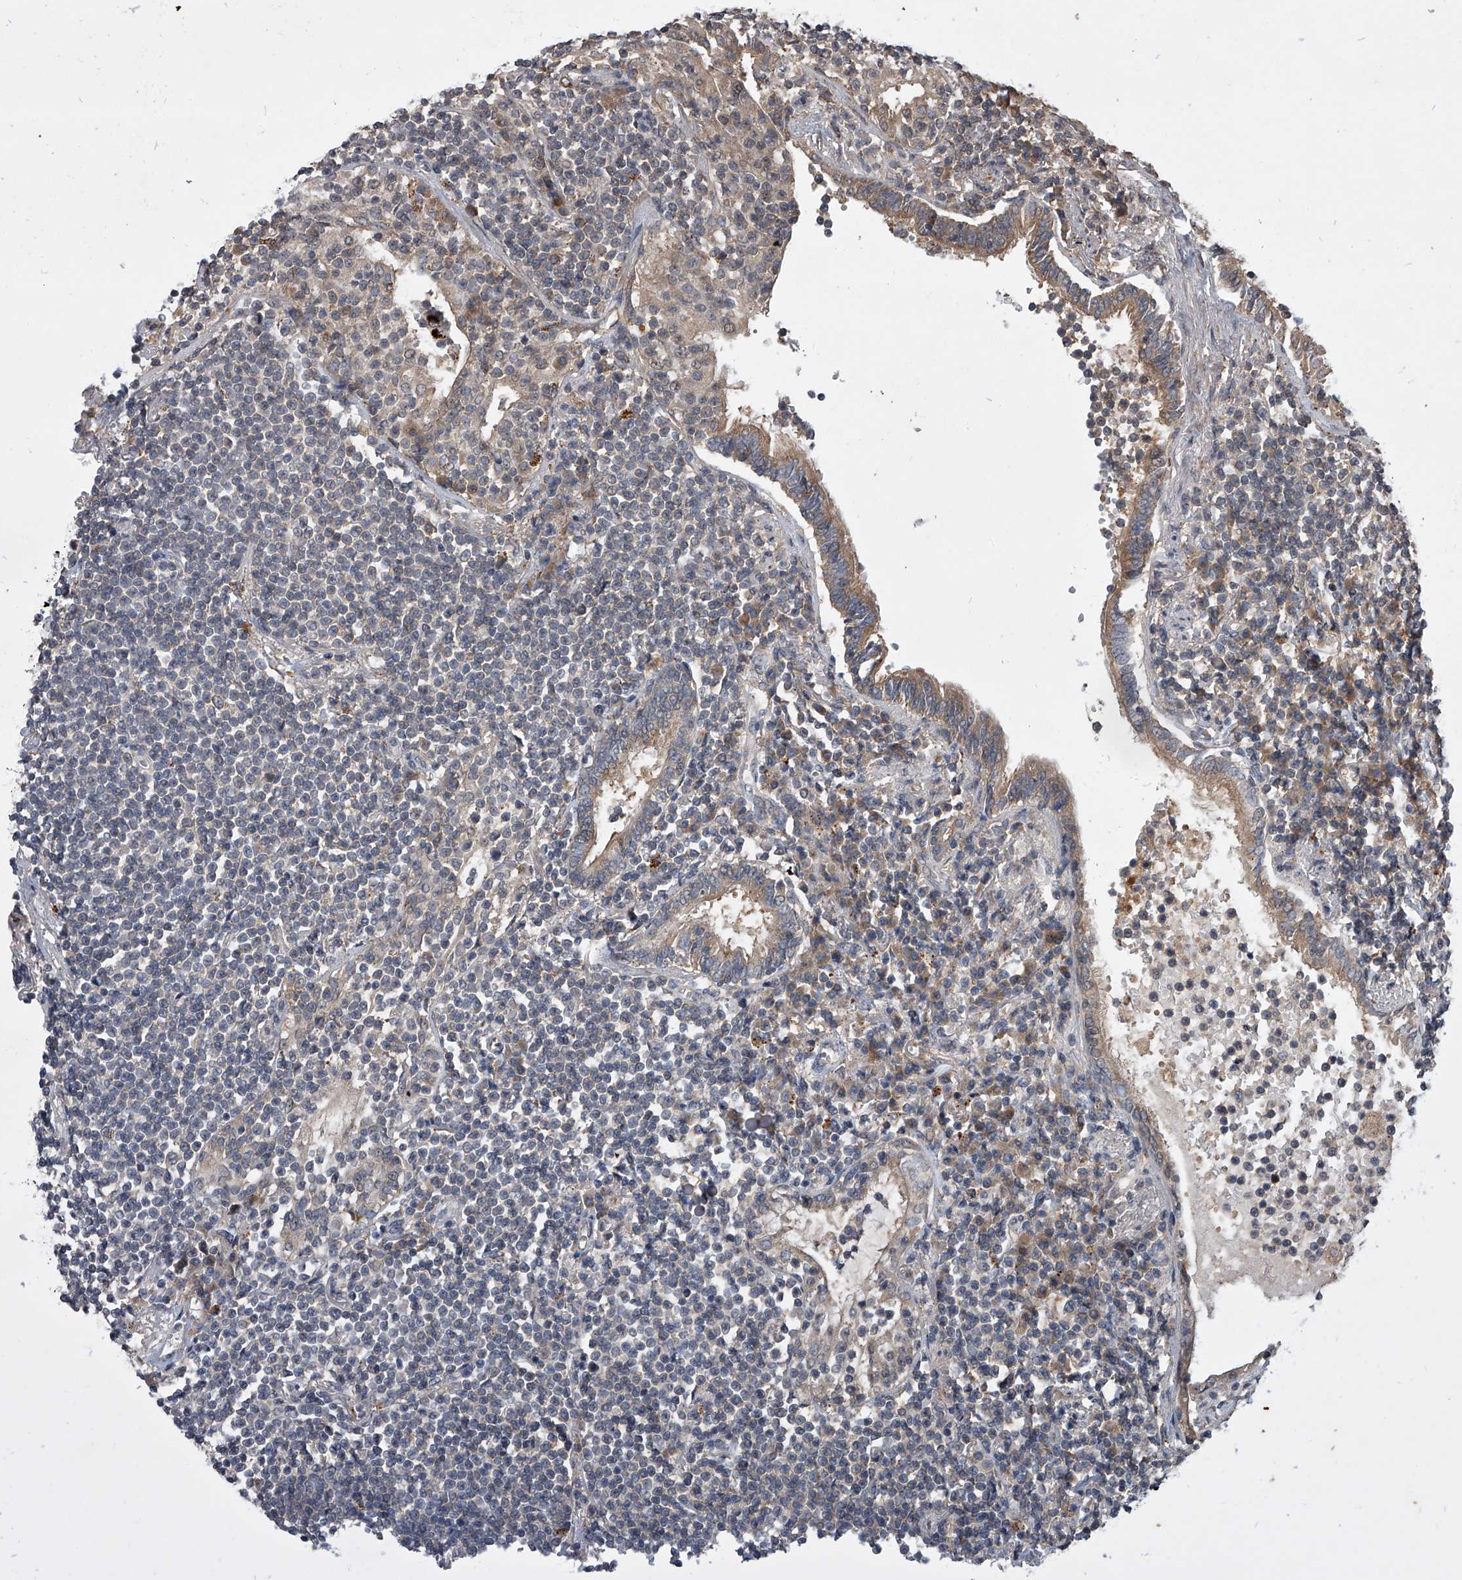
{"staining": {"intensity": "negative", "quantity": "none", "location": "none"}, "tissue": "lymphoma", "cell_type": "Tumor cells", "image_type": "cancer", "snomed": [{"axis": "morphology", "description": "Malignant lymphoma, non-Hodgkin's type, Low grade"}, {"axis": "topography", "description": "Lung"}], "caption": "Immunohistochemical staining of human lymphoma reveals no significant staining in tumor cells.", "gene": "GEMIN8", "patient": {"sex": "female", "age": 71}}